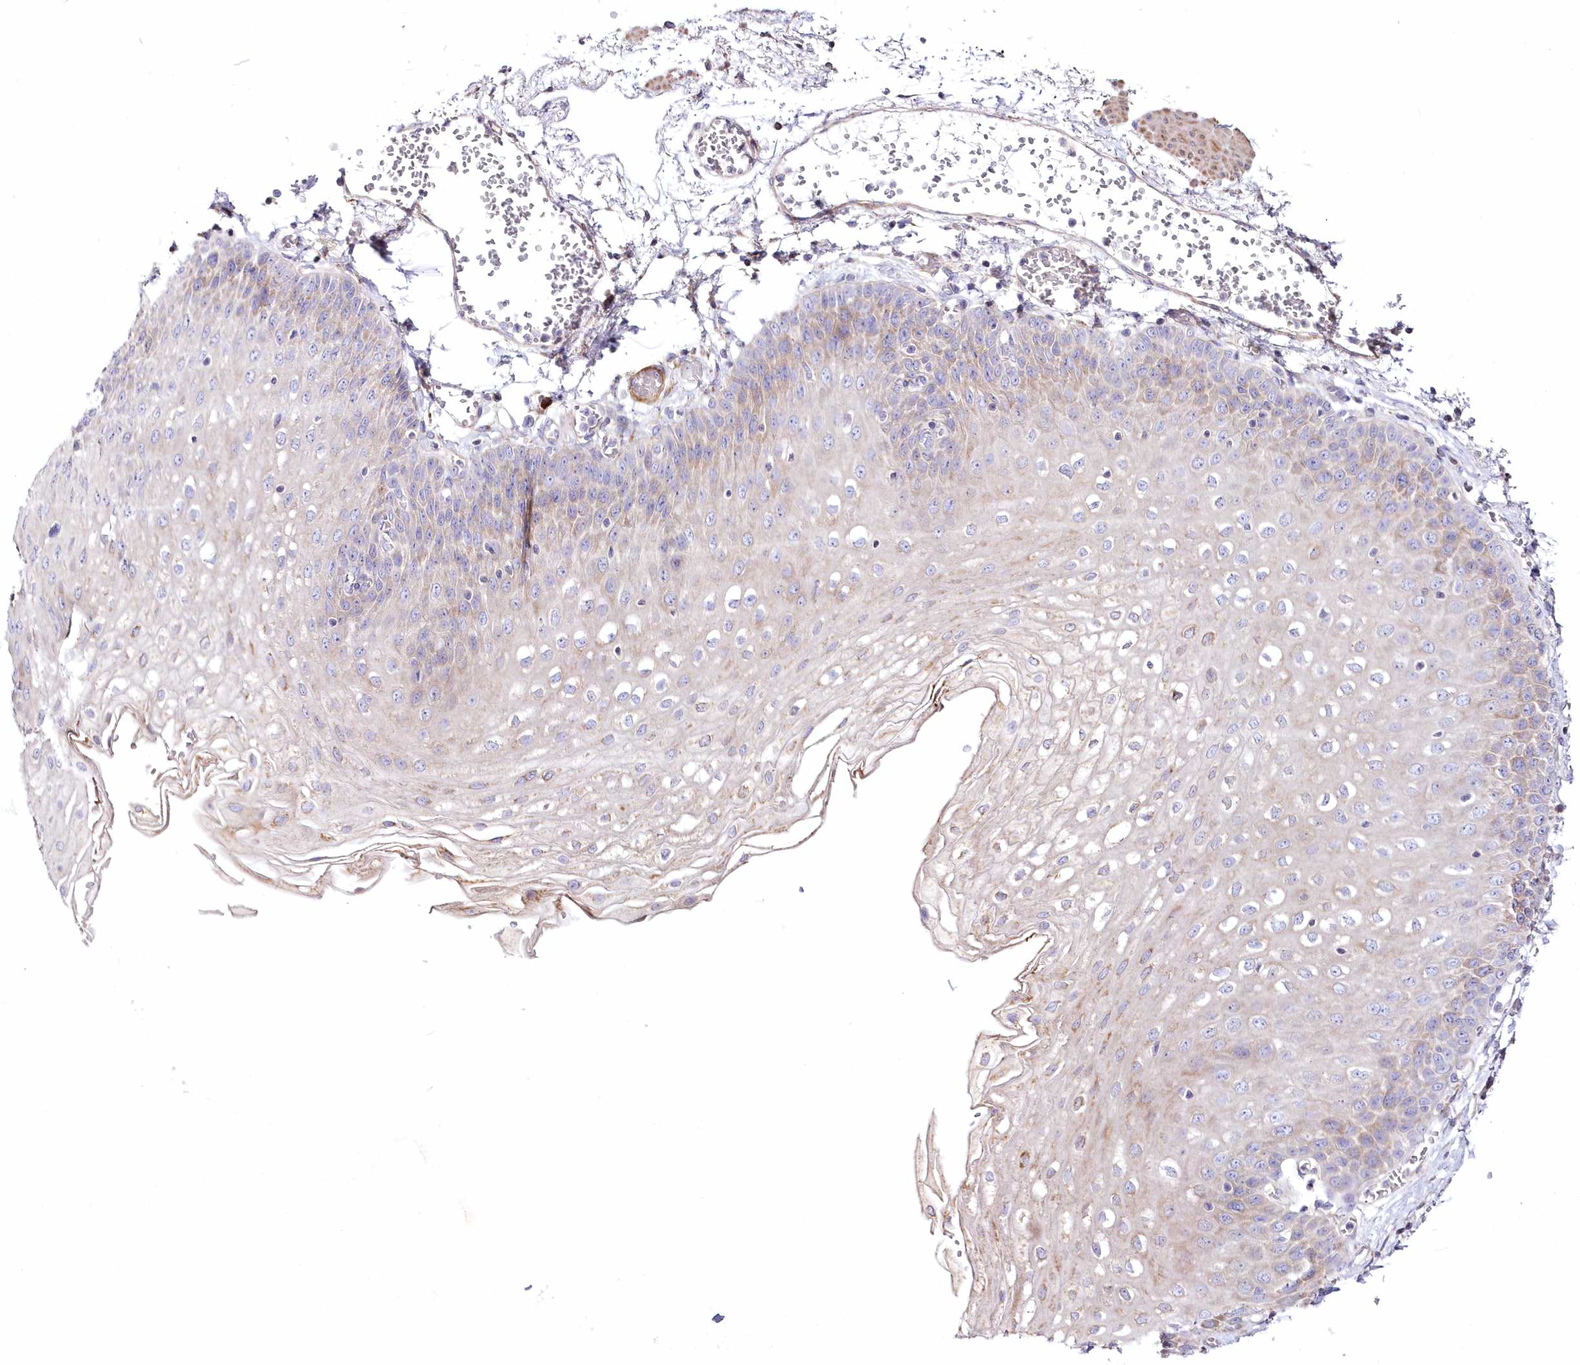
{"staining": {"intensity": "moderate", "quantity": "<25%", "location": "cytoplasmic/membranous"}, "tissue": "esophagus", "cell_type": "Squamous epithelial cells", "image_type": "normal", "snomed": [{"axis": "morphology", "description": "Normal tissue, NOS"}, {"axis": "topography", "description": "Esophagus"}], "caption": "Immunohistochemical staining of normal human esophagus reveals low levels of moderate cytoplasmic/membranous expression in approximately <25% of squamous epithelial cells. Using DAB (3,3'-diaminobenzidine) (brown) and hematoxylin (blue) stains, captured at high magnification using brightfield microscopy.", "gene": "ARFGEF3", "patient": {"sex": "male", "age": 81}}